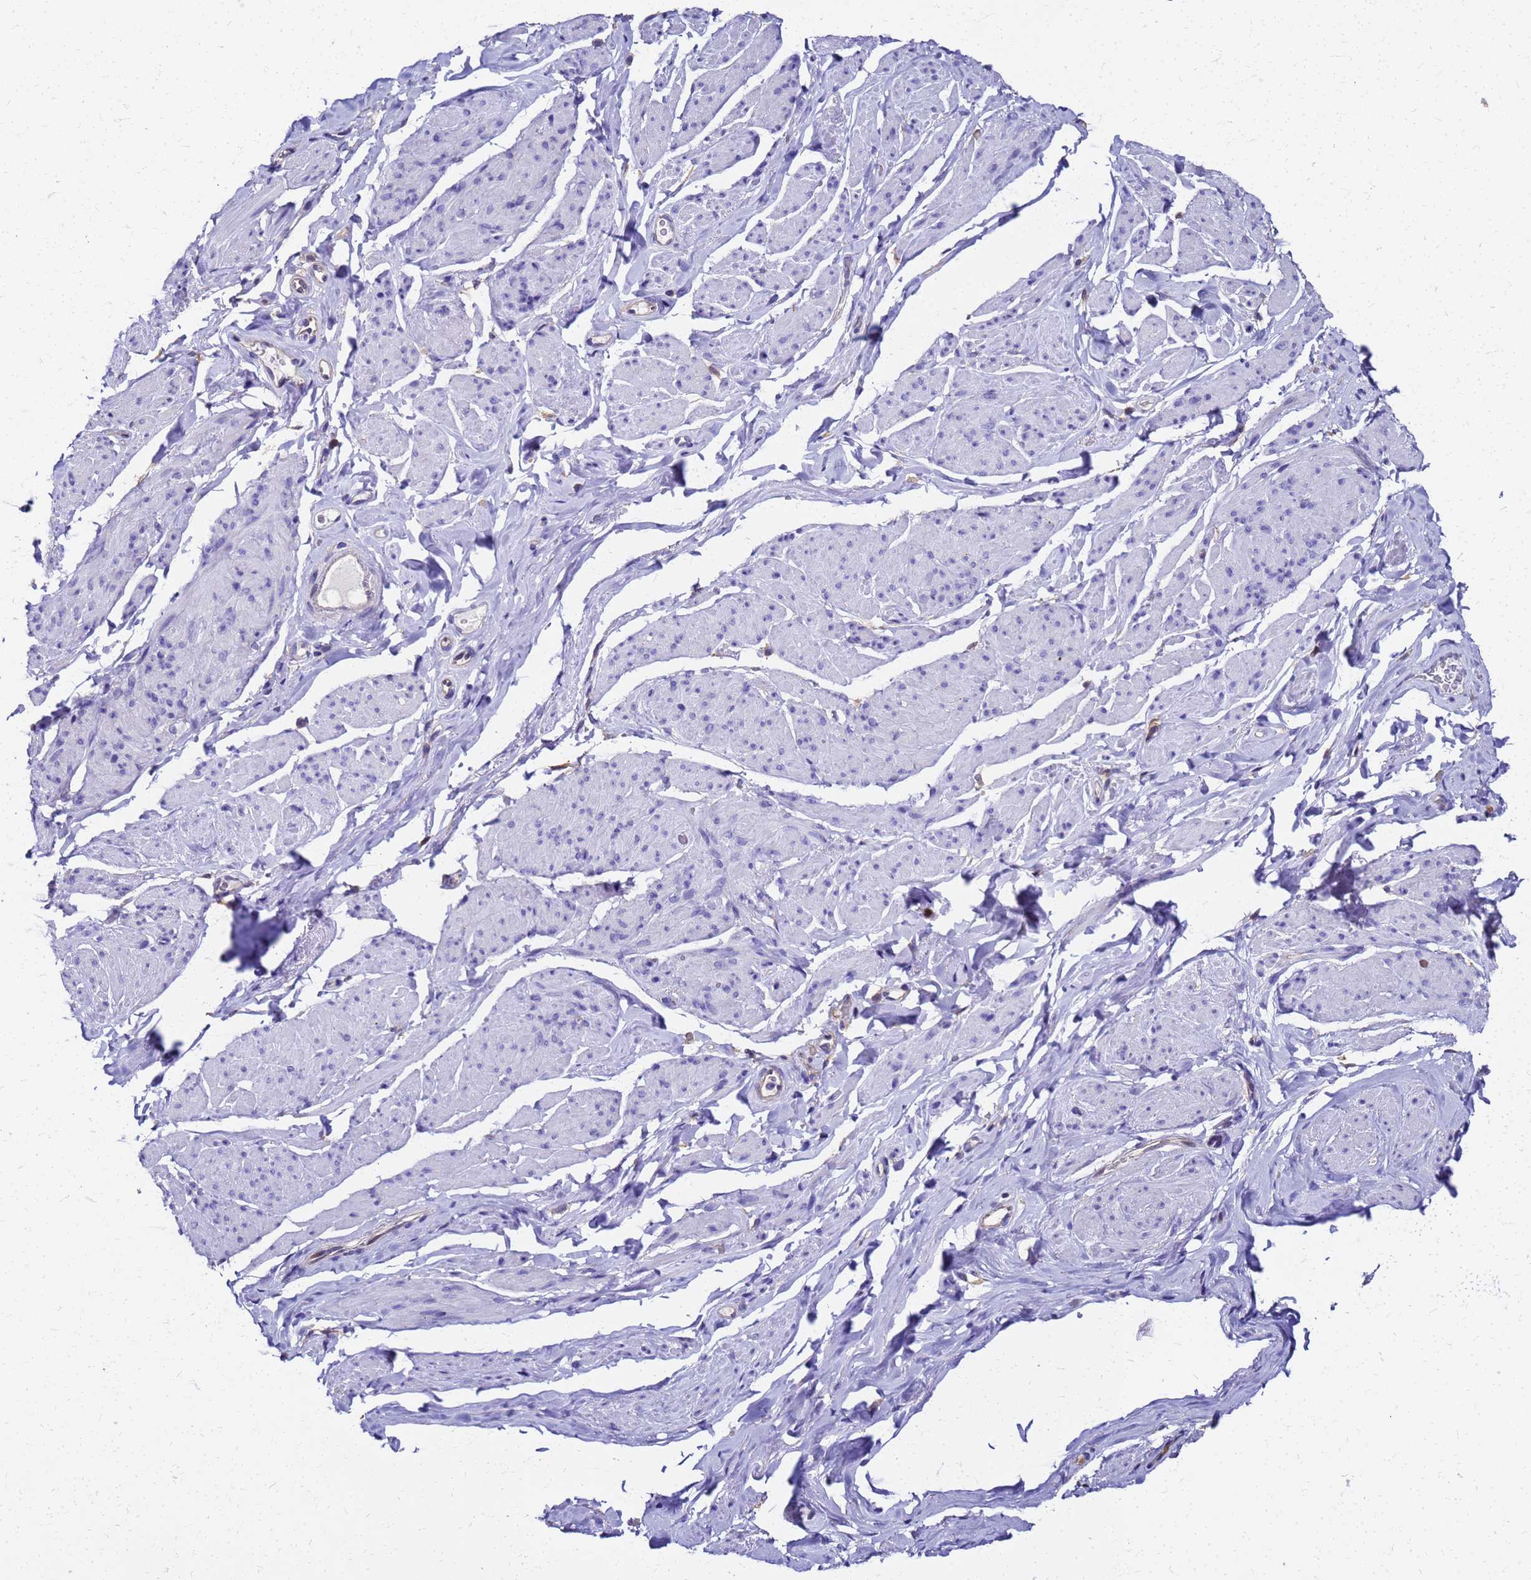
{"staining": {"intensity": "negative", "quantity": "none", "location": "none"}, "tissue": "smooth muscle", "cell_type": "Smooth muscle cells", "image_type": "normal", "snomed": [{"axis": "morphology", "description": "Normal tissue, NOS"}, {"axis": "topography", "description": "Smooth muscle"}, {"axis": "topography", "description": "Peripheral nerve tissue"}], "caption": "Immunohistochemistry (IHC) of normal smooth muscle demonstrates no expression in smooth muscle cells.", "gene": "S100A11", "patient": {"sex": "male", "age": 69}}